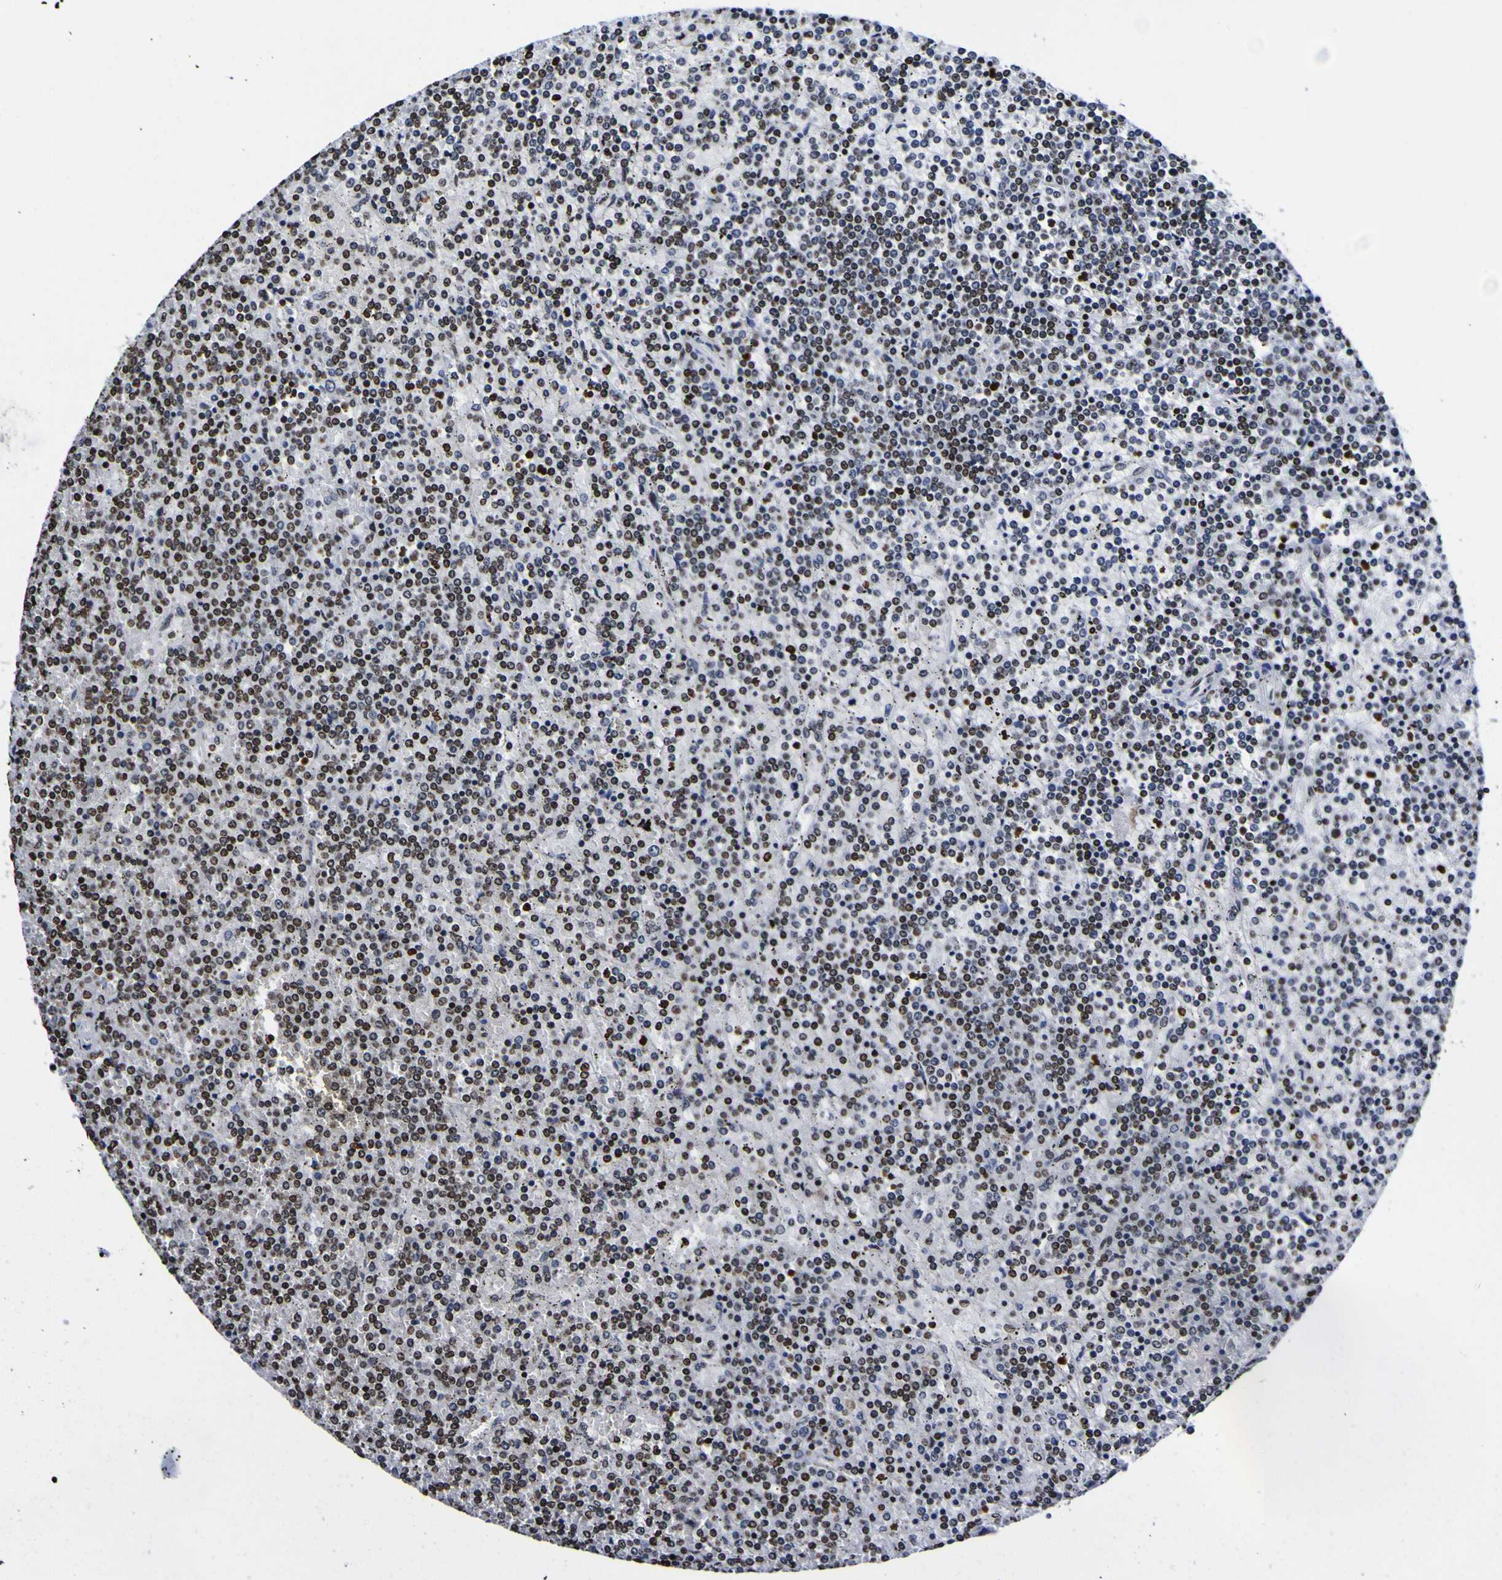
{"staining": {"intensity": "strong", "quantity": "25%-75%", "location": "nuclear"}, "tissue": "lymphoma", "cell_type": "Tumor cells", "image_type": "cancer", "snomed": [{"axis": "morphology", "description": "Malignant lymphoma, non-Hodgkin's type, Low grade"}, {"axis": "topography", "description": "Spleen"}], "caption": "Protein analysis of malignant lymphoma, non-Hodgkin's type (low-grade) tissue demonstrates strong nuclear expression in about 25%-75% of tumor cells.", "gene": "PIAS1", "patient": {"sex": "female", "age": 19}}